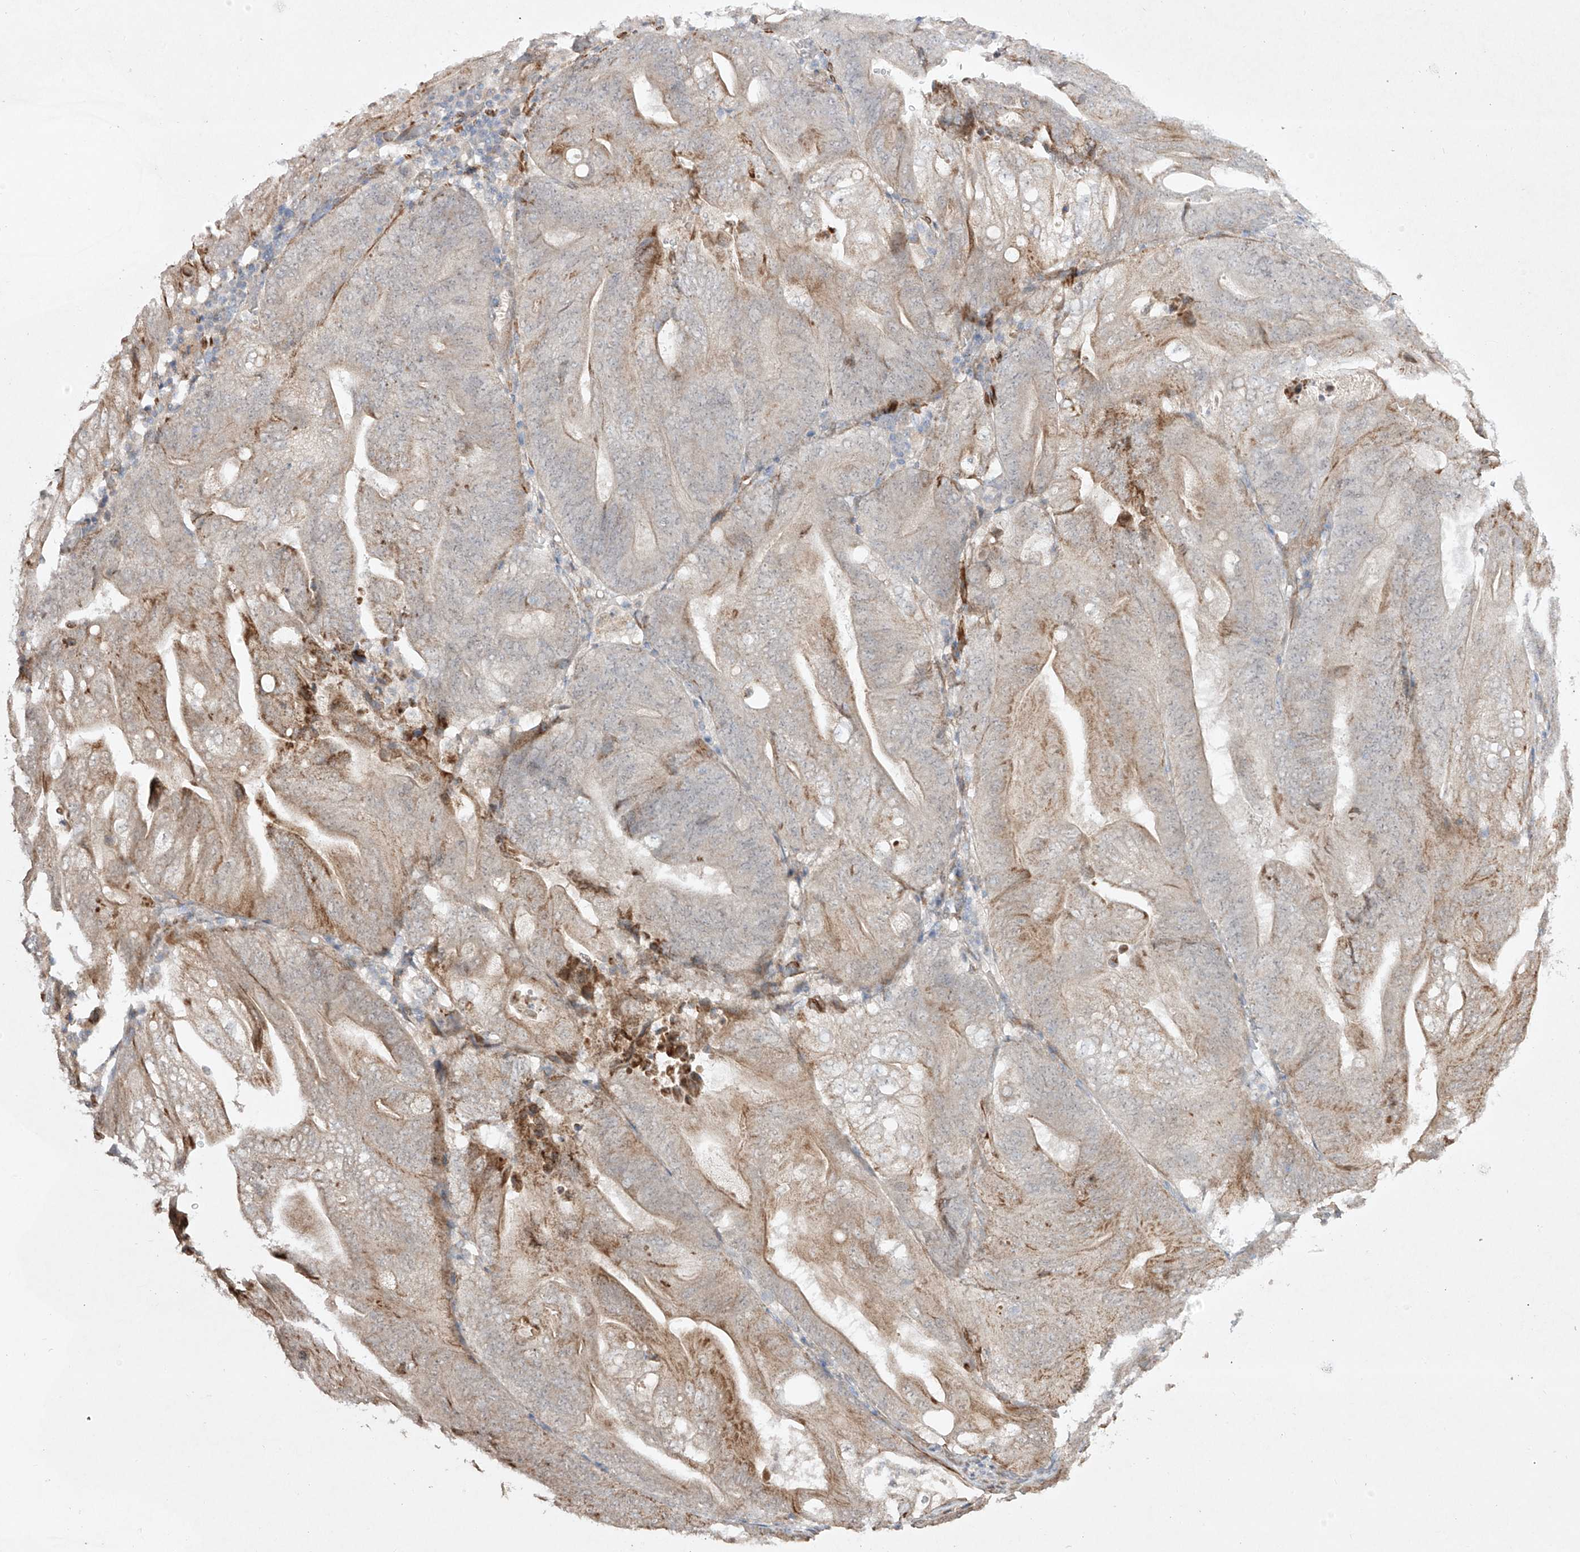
{"staining": {"intensity": "moderate", "quantity": "<25%", "location": "cytoplasmic/membranous"}, "tissue": "stomach cancer", "cell_type": "Tumor cells", "image_type": "cancer", "snomed": [{"axis": "morphology", "description": "Adenocarcinoma, NOS"}, {"axis": "topography", "description": "Stomach"}], "caption": "Immunohistochemistry (DAB) staining of stomach cancer (adenocarcinoma) reveals moderate cytoplasmic/membranous protein staining in approximately <25% of tumor cells.", "gene": "KDM1B", "patient": {"sex": "female", "age": 73}}